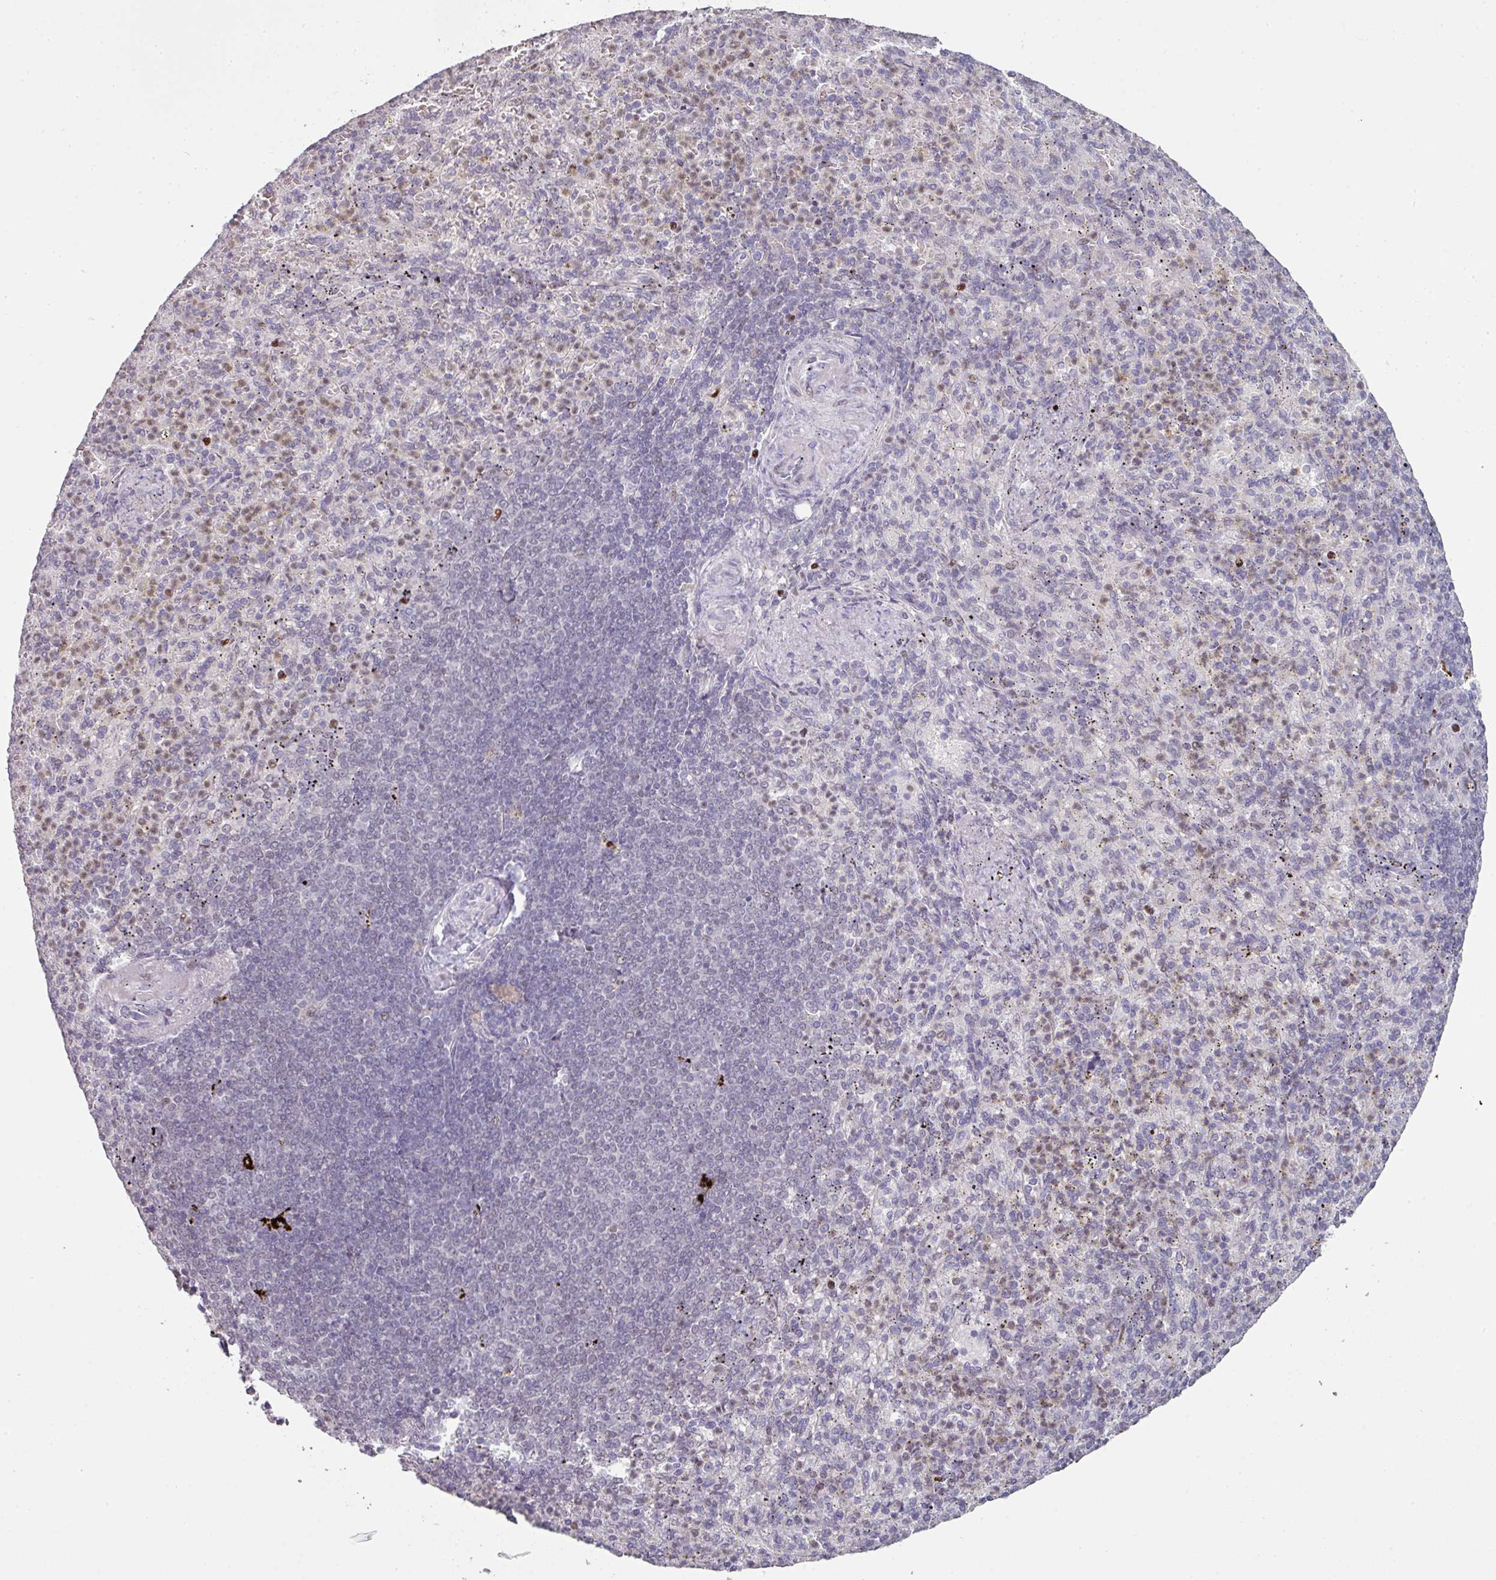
{"staining": {"intensity": "weak", "quantity": "<25%", "location": "cytoplasmic/membranous,nuclear"}, "tissue": "spleen", "cell_type": "Cells in red pulp", "image_type": "normal", "snomed": [{"axis": "morphology", "description": "Normal tissue, NOS"}, {"axis": "topography", "description": "Spleen"}], "caption": "A histopathology image of spleen stained for a protein exhibits no brown staining in cells in red pulp.", "gene": "GTF2H3", "patient": {"sex": "female", "age": 74}}